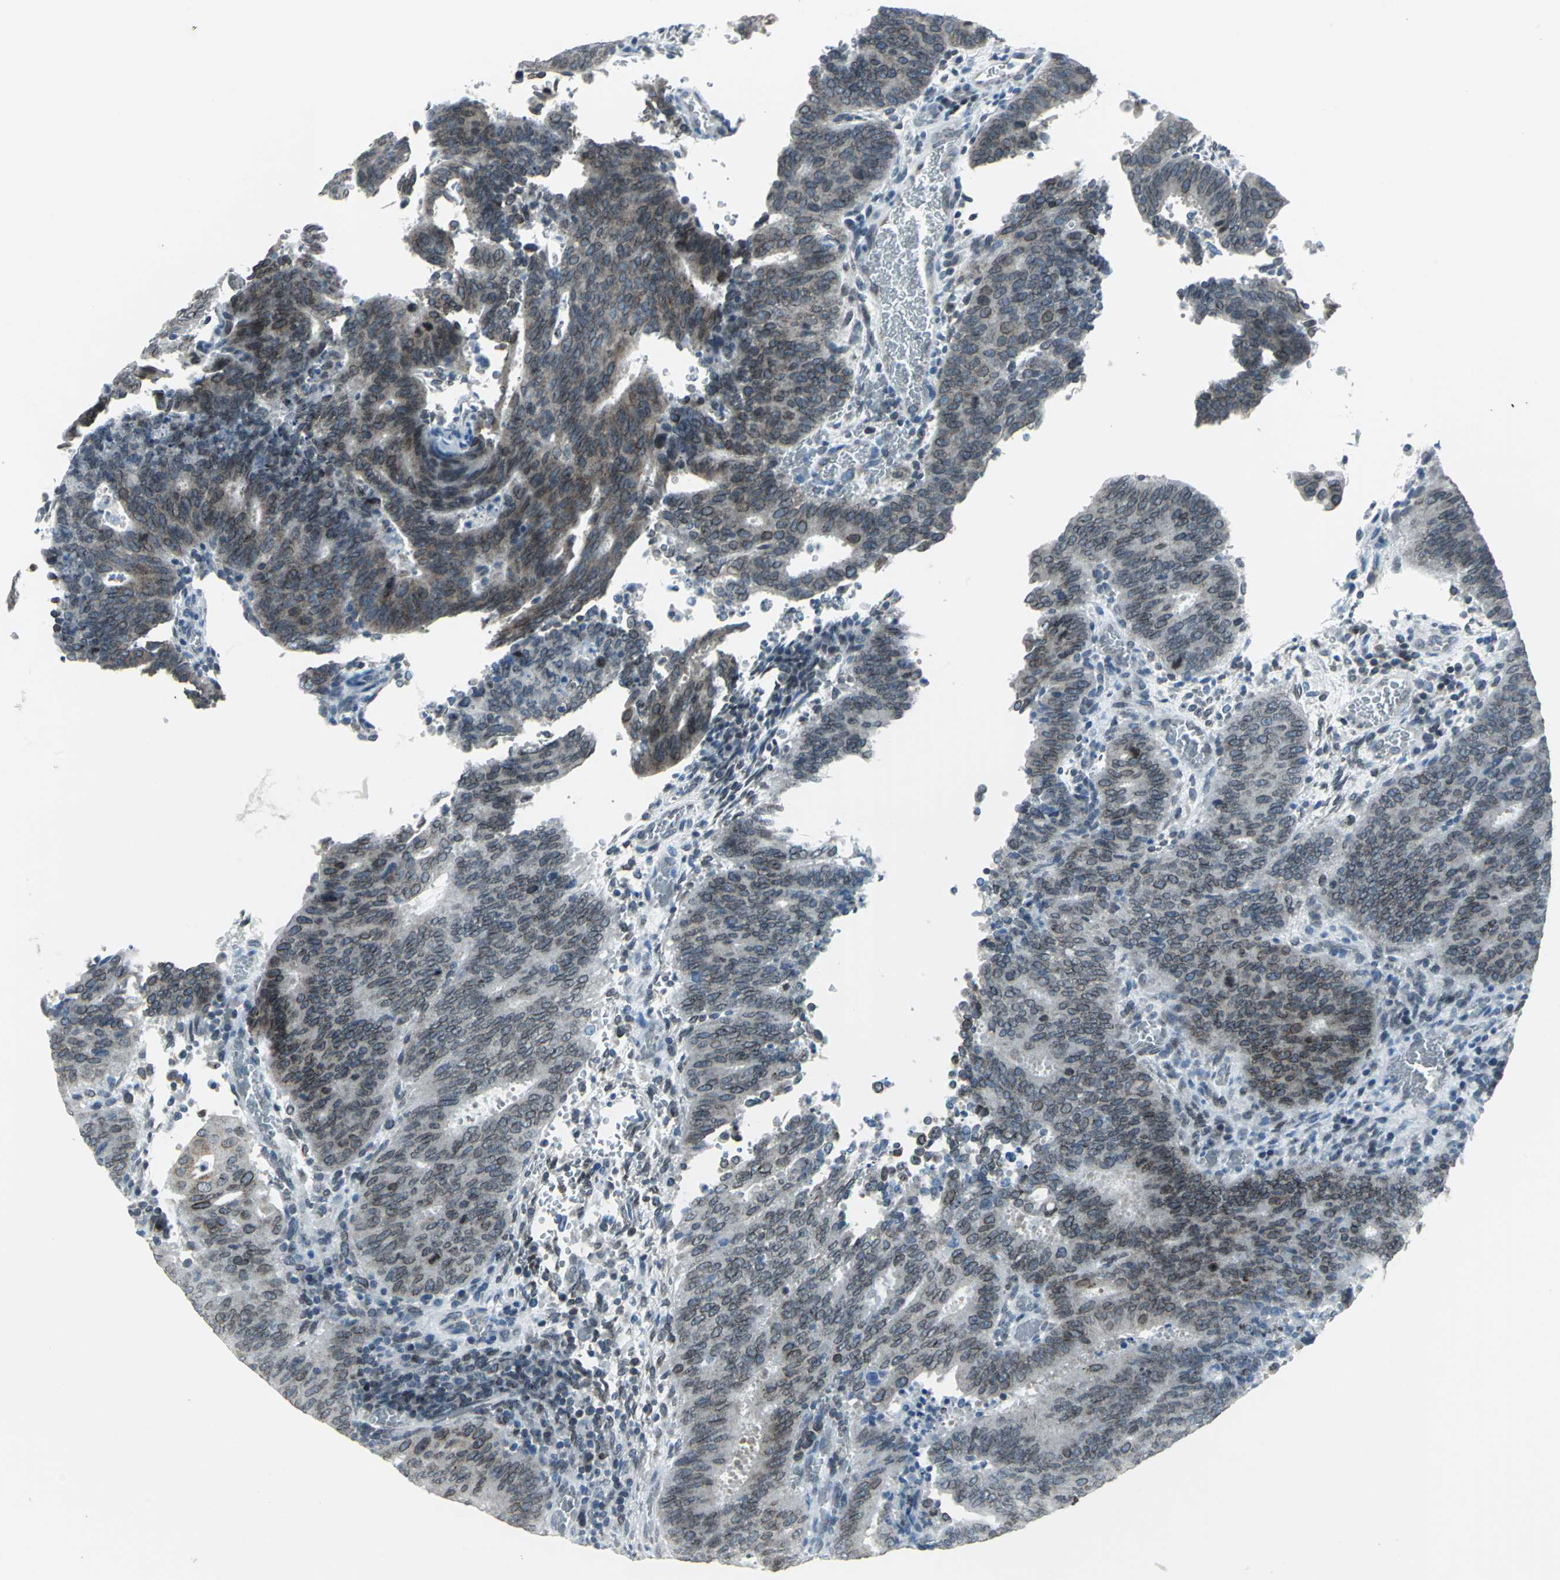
{"staining": {"intensity": "weak", "quantity": ">75%", "location": "cytoplasmic/membranous,nuclear"}, "tissue": "cervical cancer", "cell_type": "Tumor cells", "image_type": "cancer", "snomed": [{"axis": "morphology", "description": "Adenocarcinoma, NOS"}, {"axis": "topography", "description": "Cervix"}], "caption": "This is an image of immunohistochemistry staining of cervical cancer (adenocarcinoma), which shows weak expression in the cytoplasmic/membranous and nuclear of tumor cells.", "gene": "SNUPN", "patient": {"sex": "female", "age": 44}}